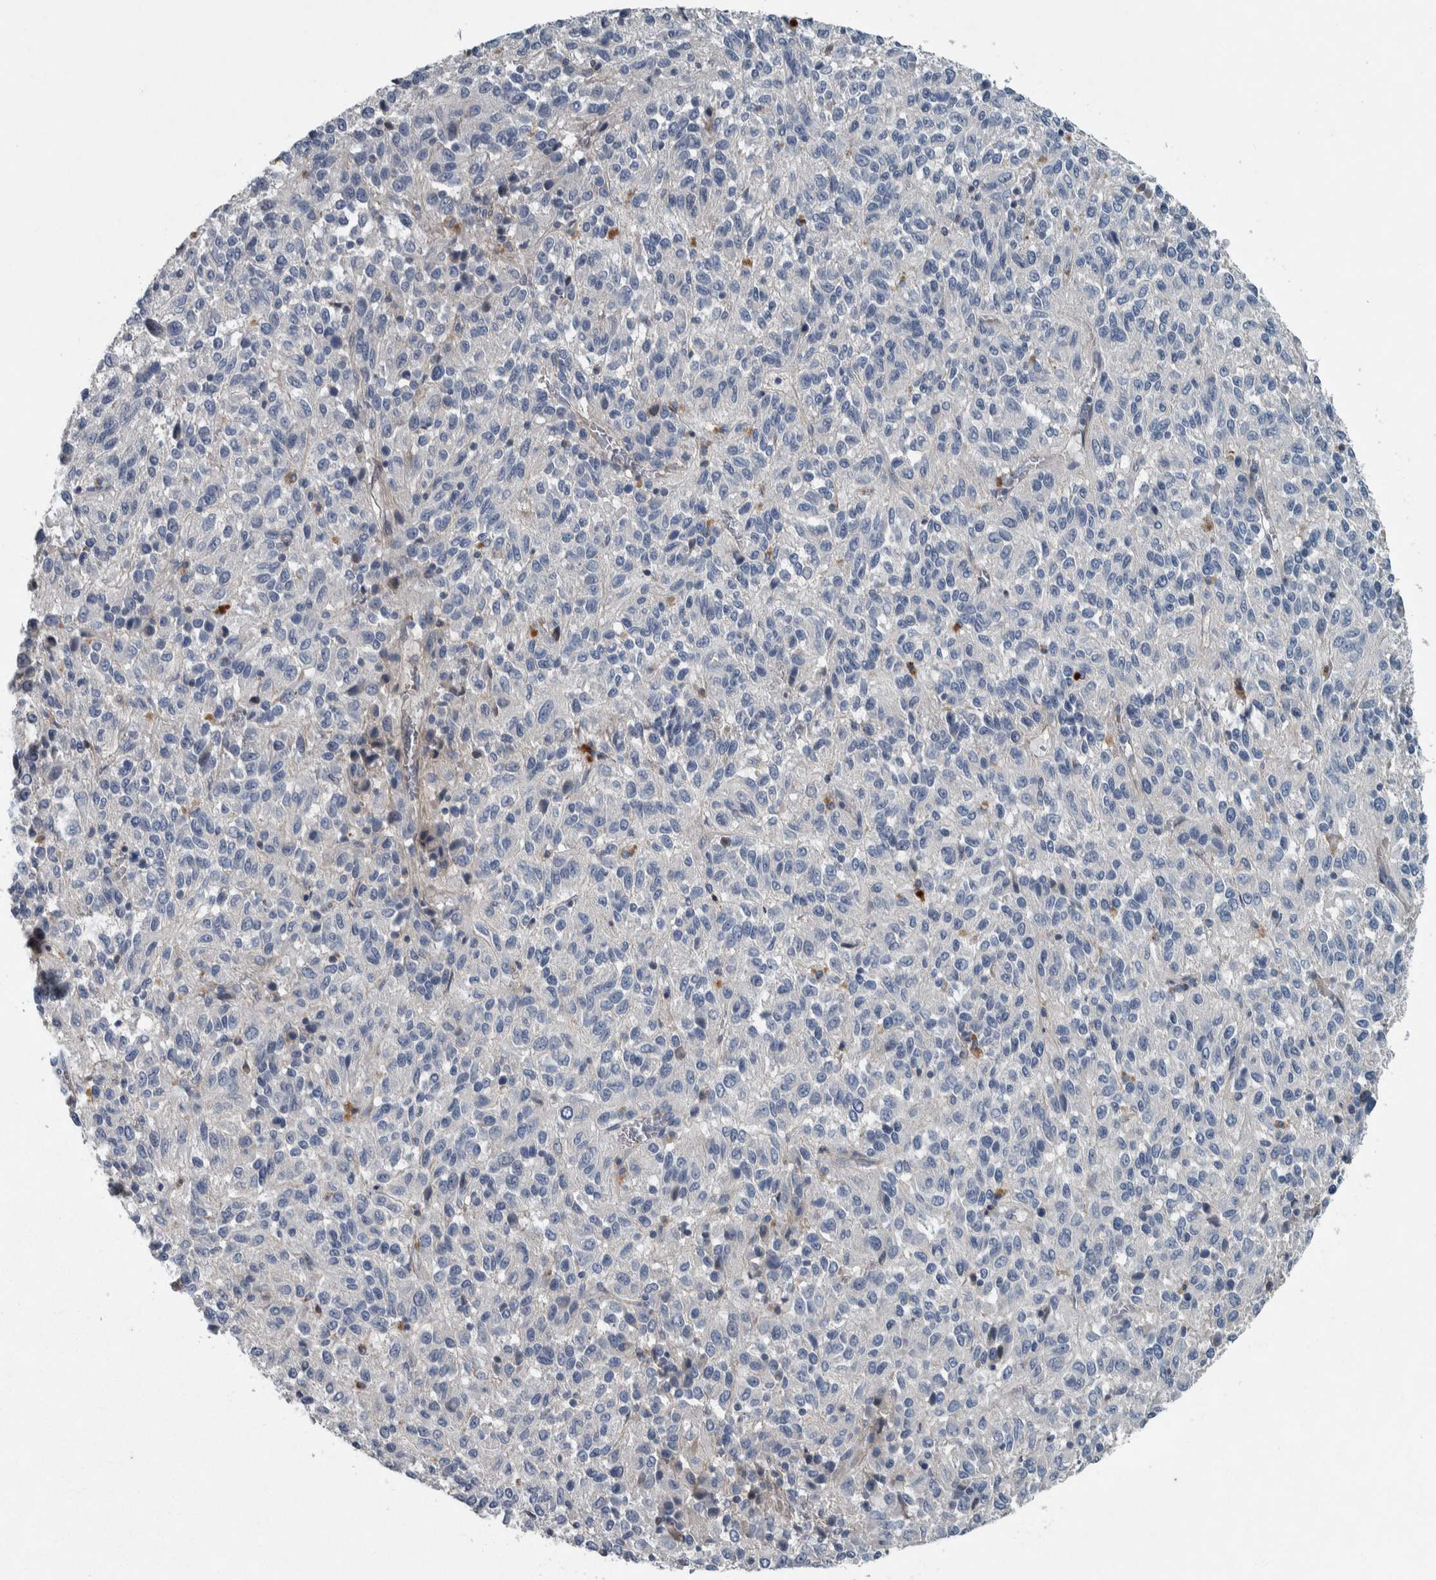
{"staining": {"intensity": "negative", "quantity": "none", "location": "none"}, "tissue": "melanoma", "cell_type": "Tumor cells", "image_type": "cancer", "snomed": [{"axis": "morphology", "description": "Malignant melanoma, Metastatic site"}, {"axis": "topography", "description": "Lung"}], "caption": "An IHC histopathology image of melanoma is shown. There is no staining in tumor cells of melanoma. The staining is performed using DAB (3,3'-diaminobenzidine) brown chromogen with nuclei counter-stained in using hematoxylin.", "gene": "SERPINC1", "patient": {"sex": "male", "age": 64}}